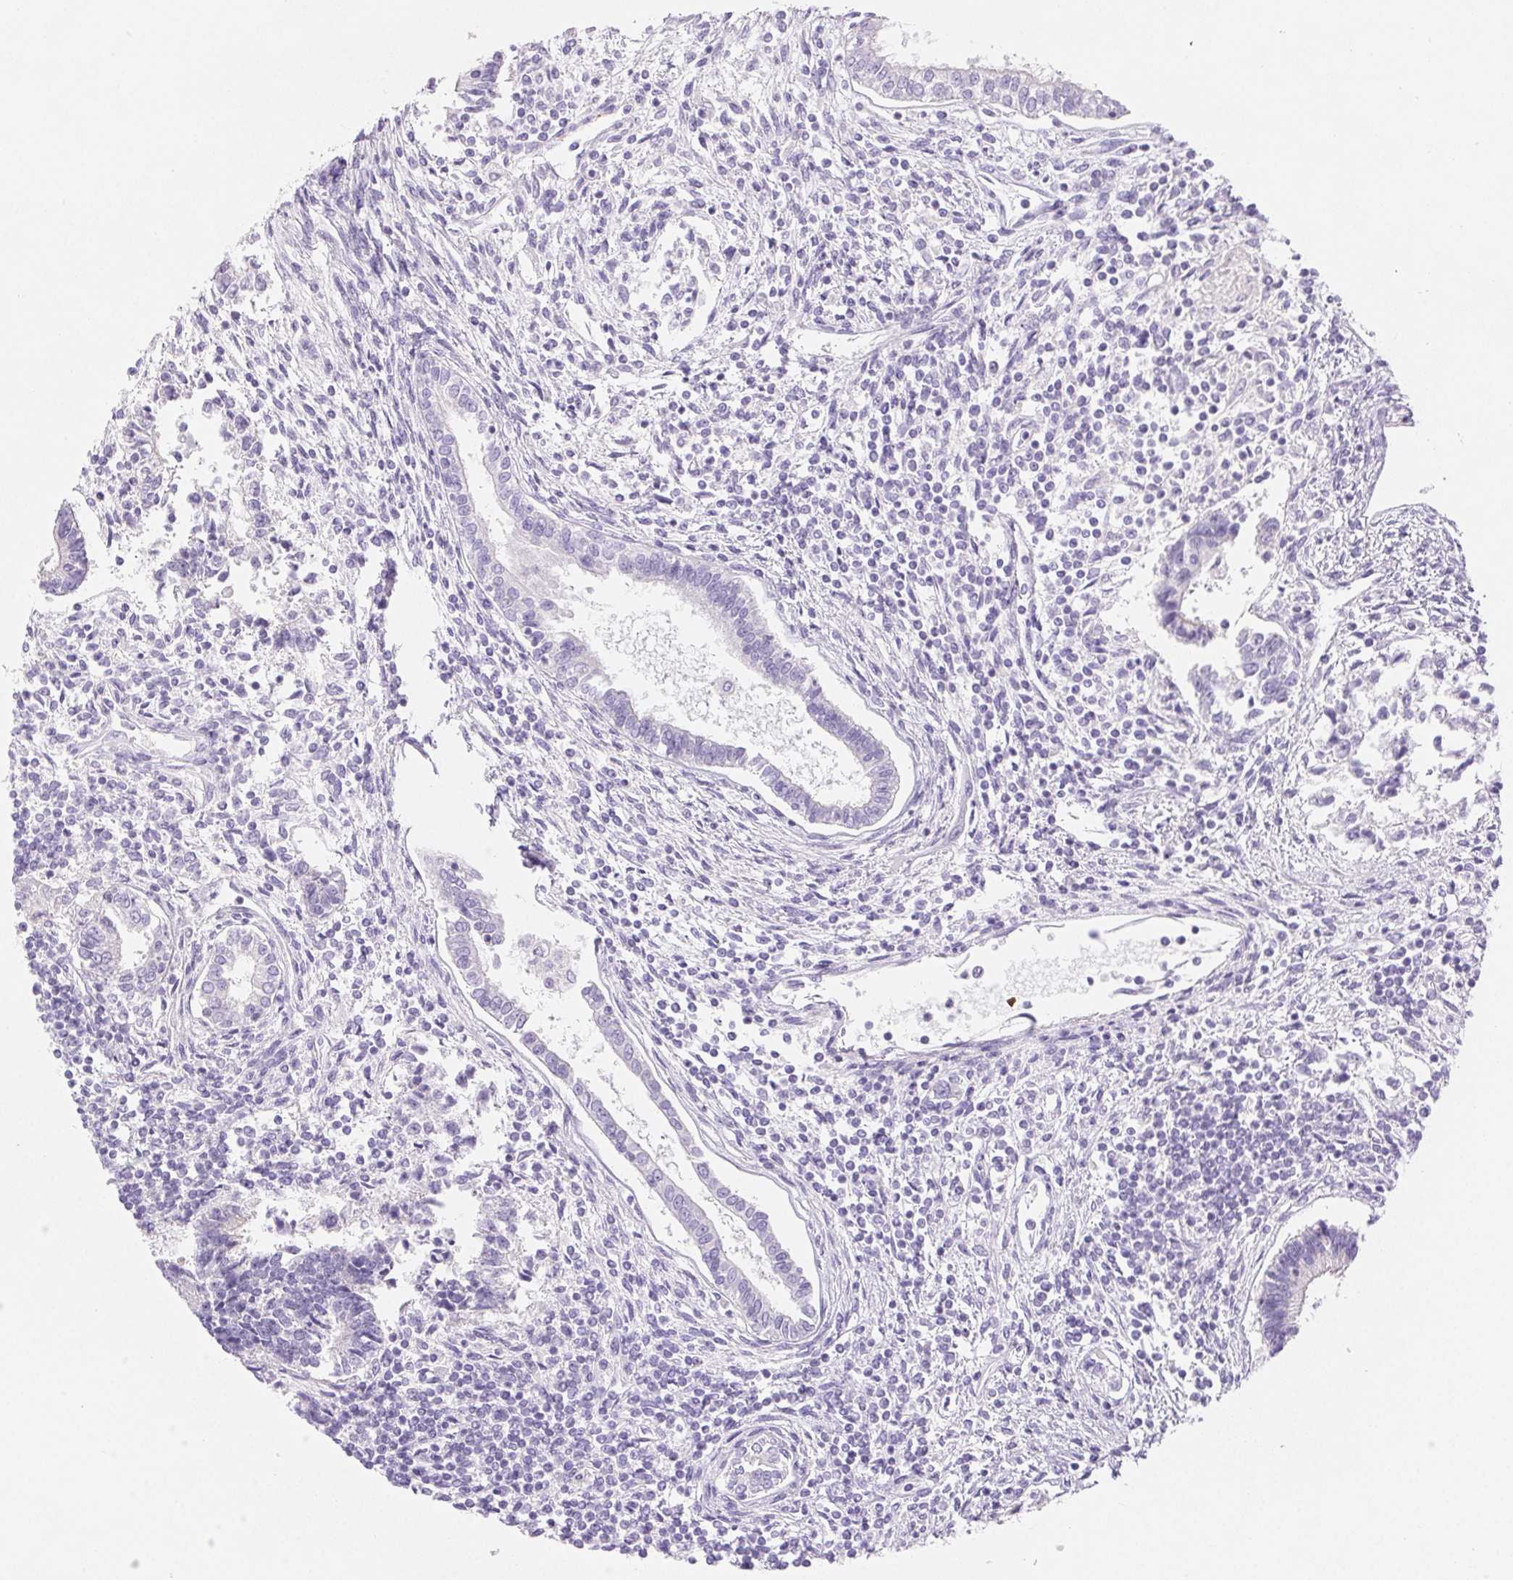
{"staining": {"intensity": "negative", "quantity": "none", "location": "none"}, "tissue": "testis cancer", "cell_type": "Tumor cells", "image_type": "cancer", "snomed": [{"axis": "morphology", "description": "Carcinoma, Embryonal, NOS"}, {"axis": "topography", "description": "Testis"}], "caption": "There is no significant expression in tumor cells of embryonal carcinoma (testis).", "gene": "CLDN16", "patient": {"sex": "male", "age": 37}}